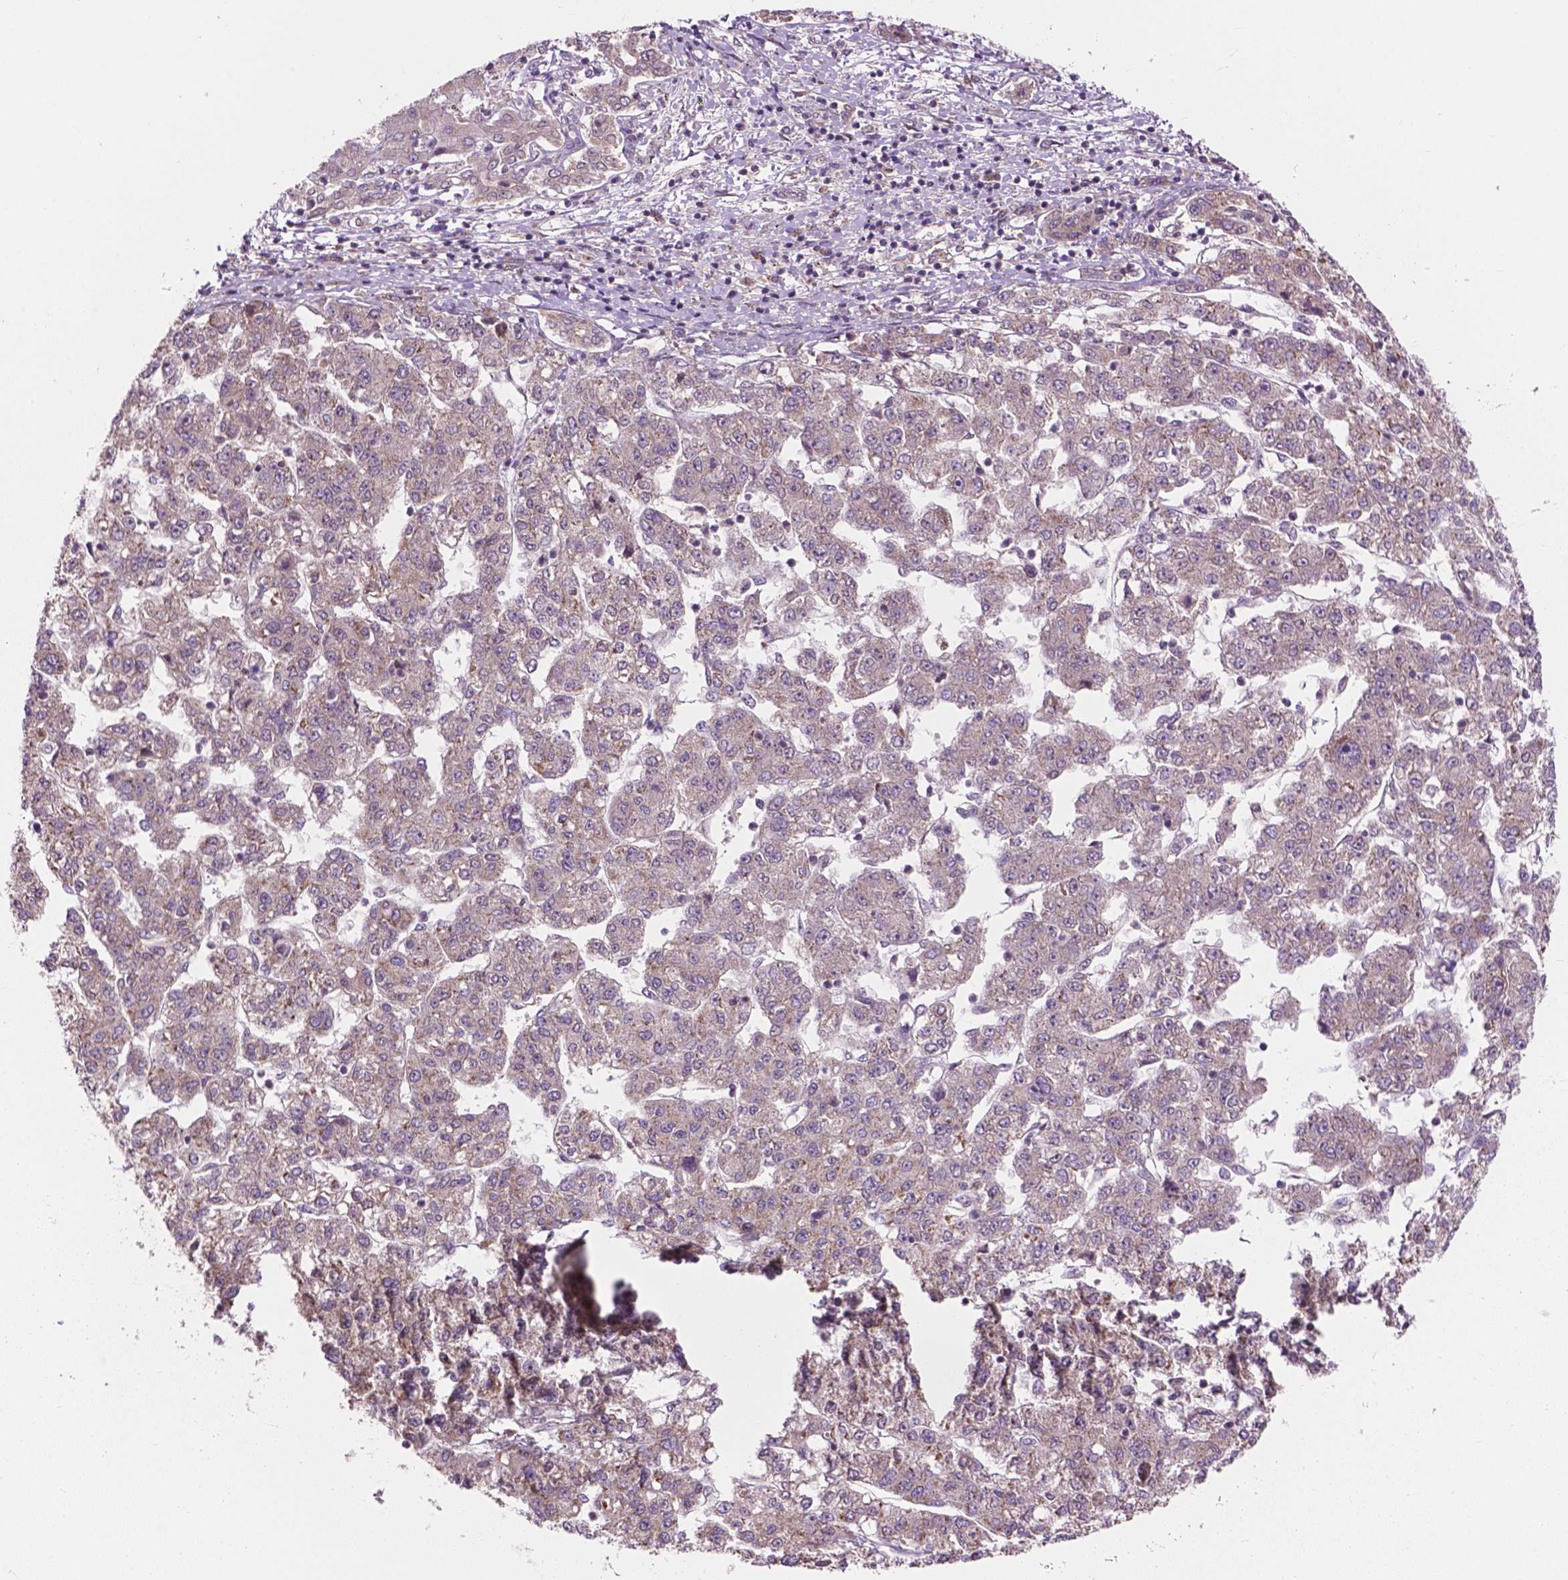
{"staining": {"intensity": "weak", "quantity": "<25%", "location": "cytoplasmic/membranous"}, "tissue": "liver cancer", "cell_type": "Tumor cells", "image_type": "cancer", "snomed": [{"axis": "morphology", "description": "Carcinoma, Hepatocellular, NOS"}, {"axis": "topography", "description": "Liver"}], "caption": "Immunohistochemistry (IHC) micrograph of liver cancer (hepatocellular carcinoma) stained for a protein (brown), which reveals no expression in tumor cells. (Immunohistochemistry, brightfield microscopy, high magnification).", "gene": "PPP1CB", "patient": {"sex": "male", "age": 56}}